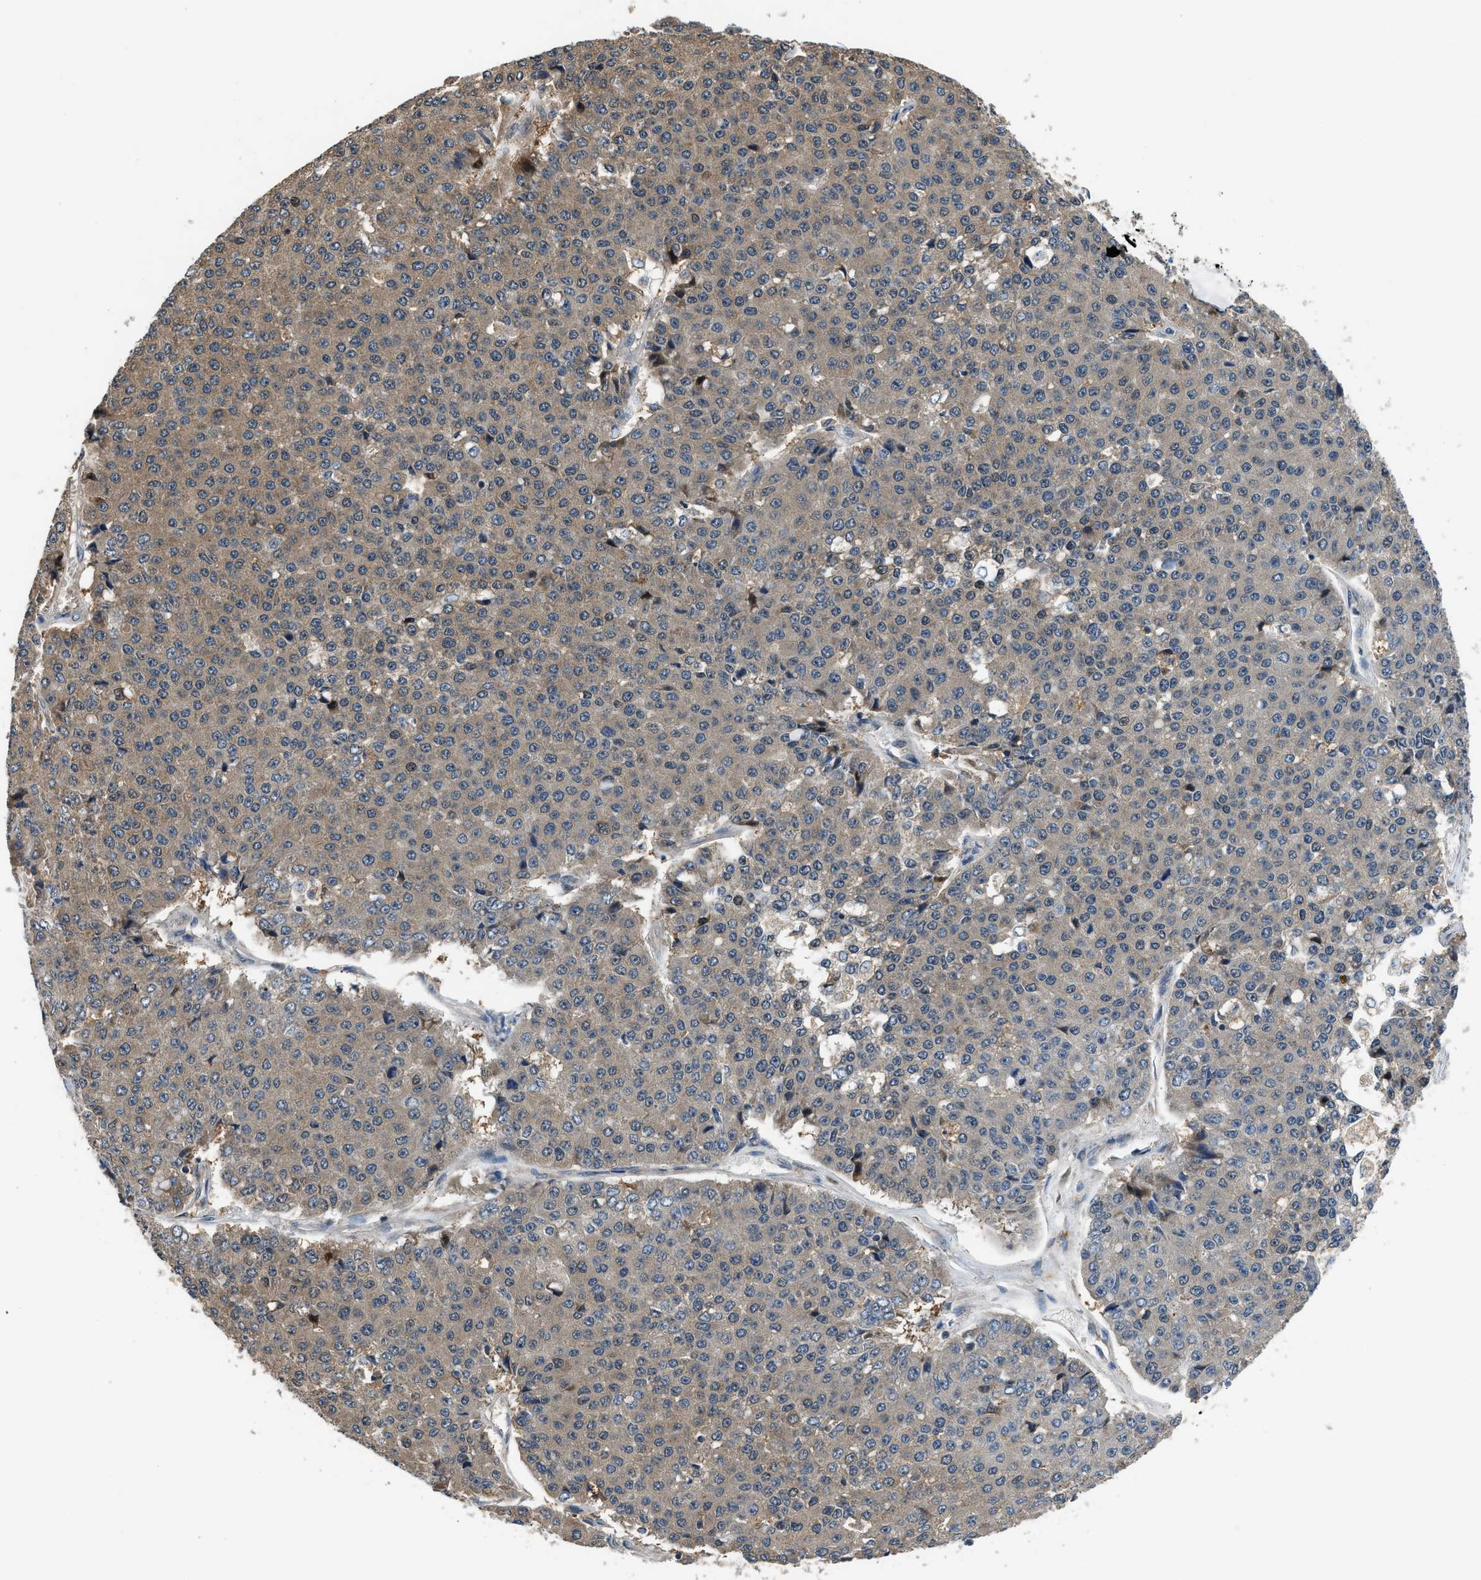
{"staining": {"intensity": "moderate", "quantity": "25%-75%", "location": "cytoplasmic/membranous"}, "tissue": "pancreatic cancer", "cell_type": "Tumor cells", "image_type": "cancer", "snomed": [{"axis": "morphology", "description": "Adenocarcinoma, NOS"}, {"axis": "topography", "description": "Pancreas"}], "caption": "This micrograph displays IHC staining of pancreatic cancer (adenocarcinoma), with medium moderate cytoplasmic/membranous staining in approximately 25%-75% of tumor cells.", "gene": "IL3RA", "patient": {"sex": "male", "age": 50}}